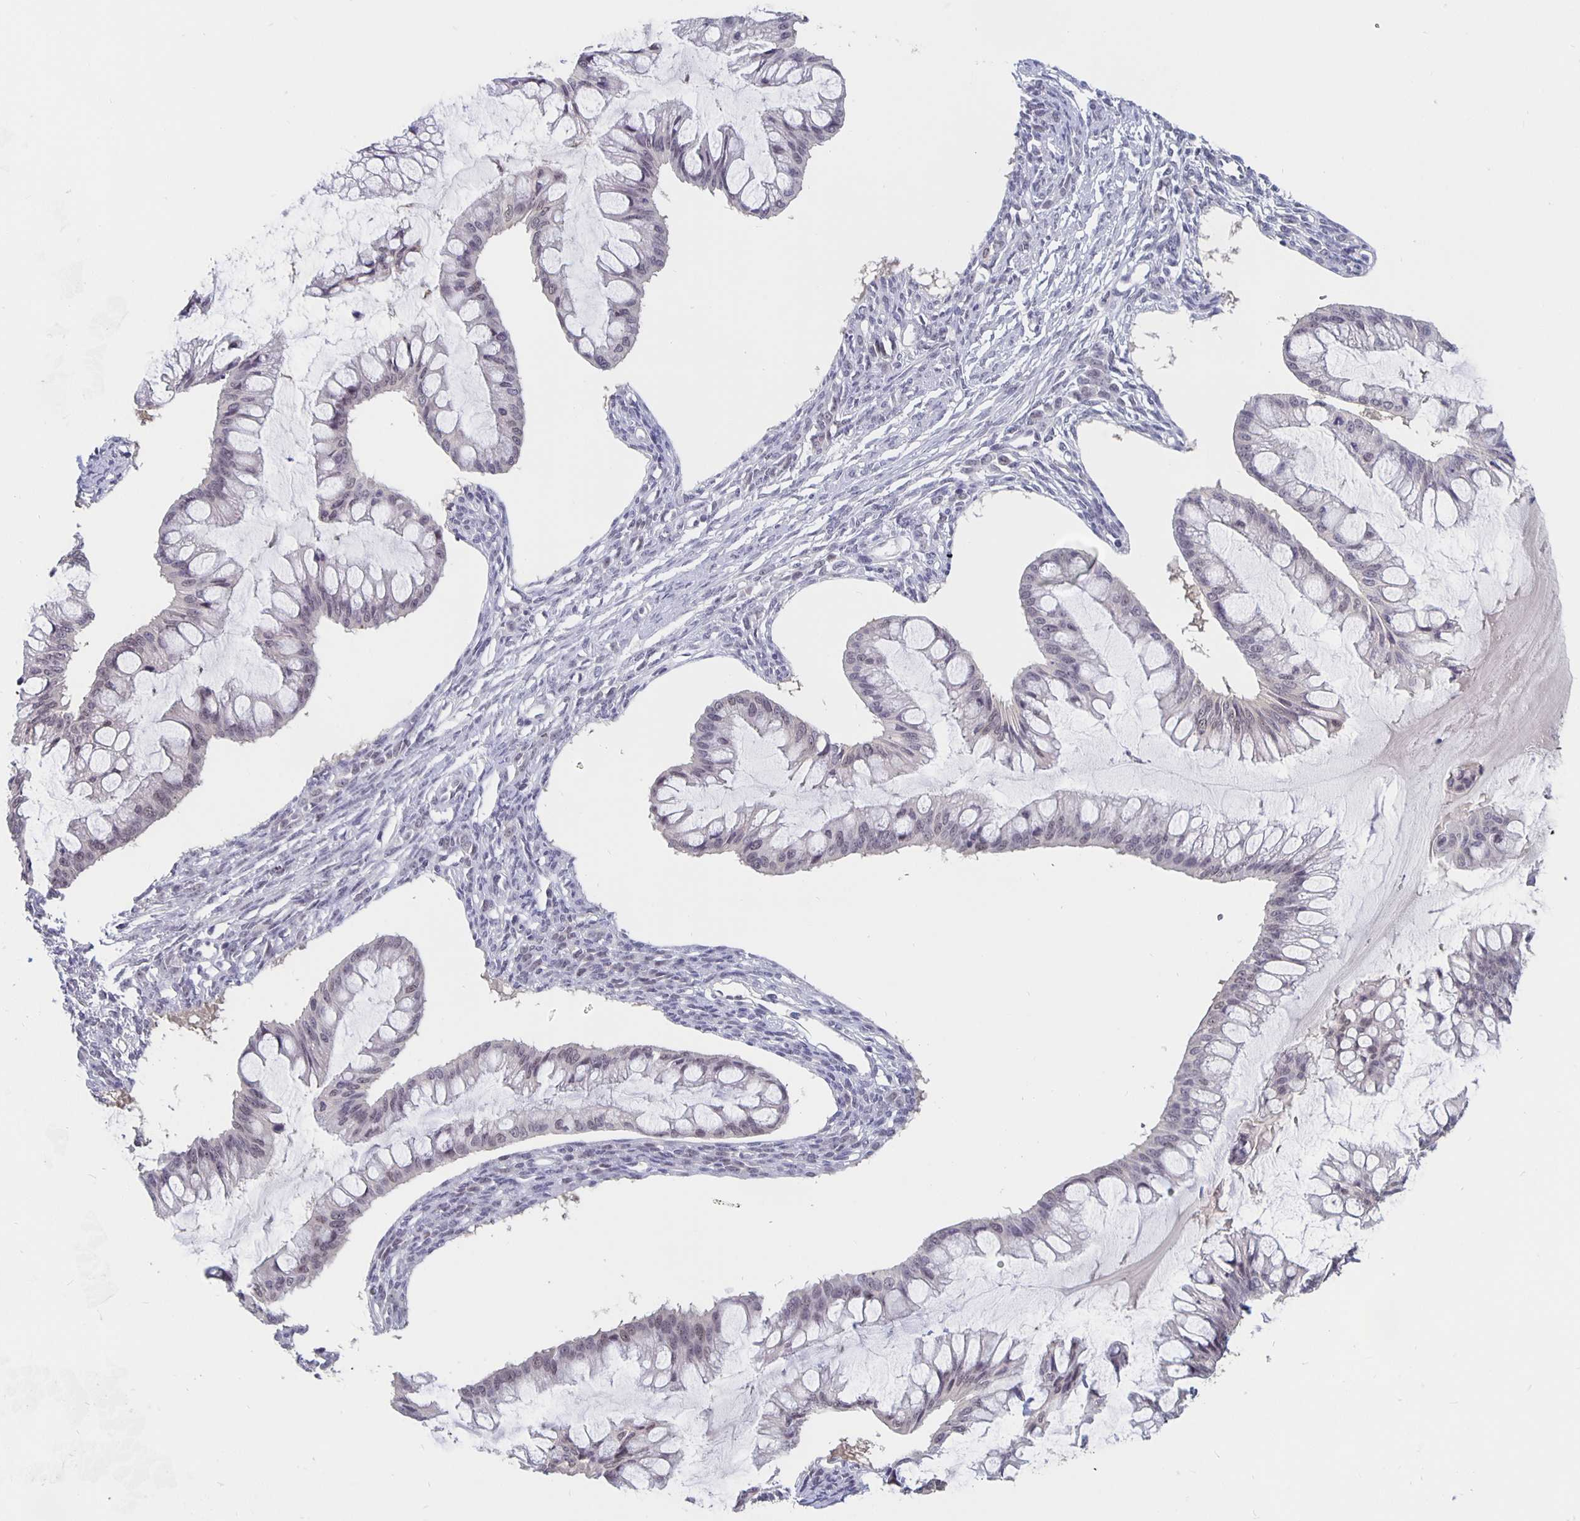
{"staining": {"intensity": "weak", "quantity": "25%-75%", "location": "nuclear"}, "tissue": "ovarian cancer", "cell_type": "Tumor cells", "image_type": "cancer", "snomed": [{"axis": "morphology", "description": "Cystadenocarcinoma, mucinous, NOS"}, {"axis": "topography", "description": "Ovary"}], "caption": "Immunohistochemistry (IHC) photomicrograph of human ovarian cancer (mucinous cystadenocarcinoma) stained for a protein (brown), which displays low levels of weak nuclear expression in approximately 25%-75% of tumor cells.", "gene": "ZNF691", "patient": {"sex": "female", "age": 73}}